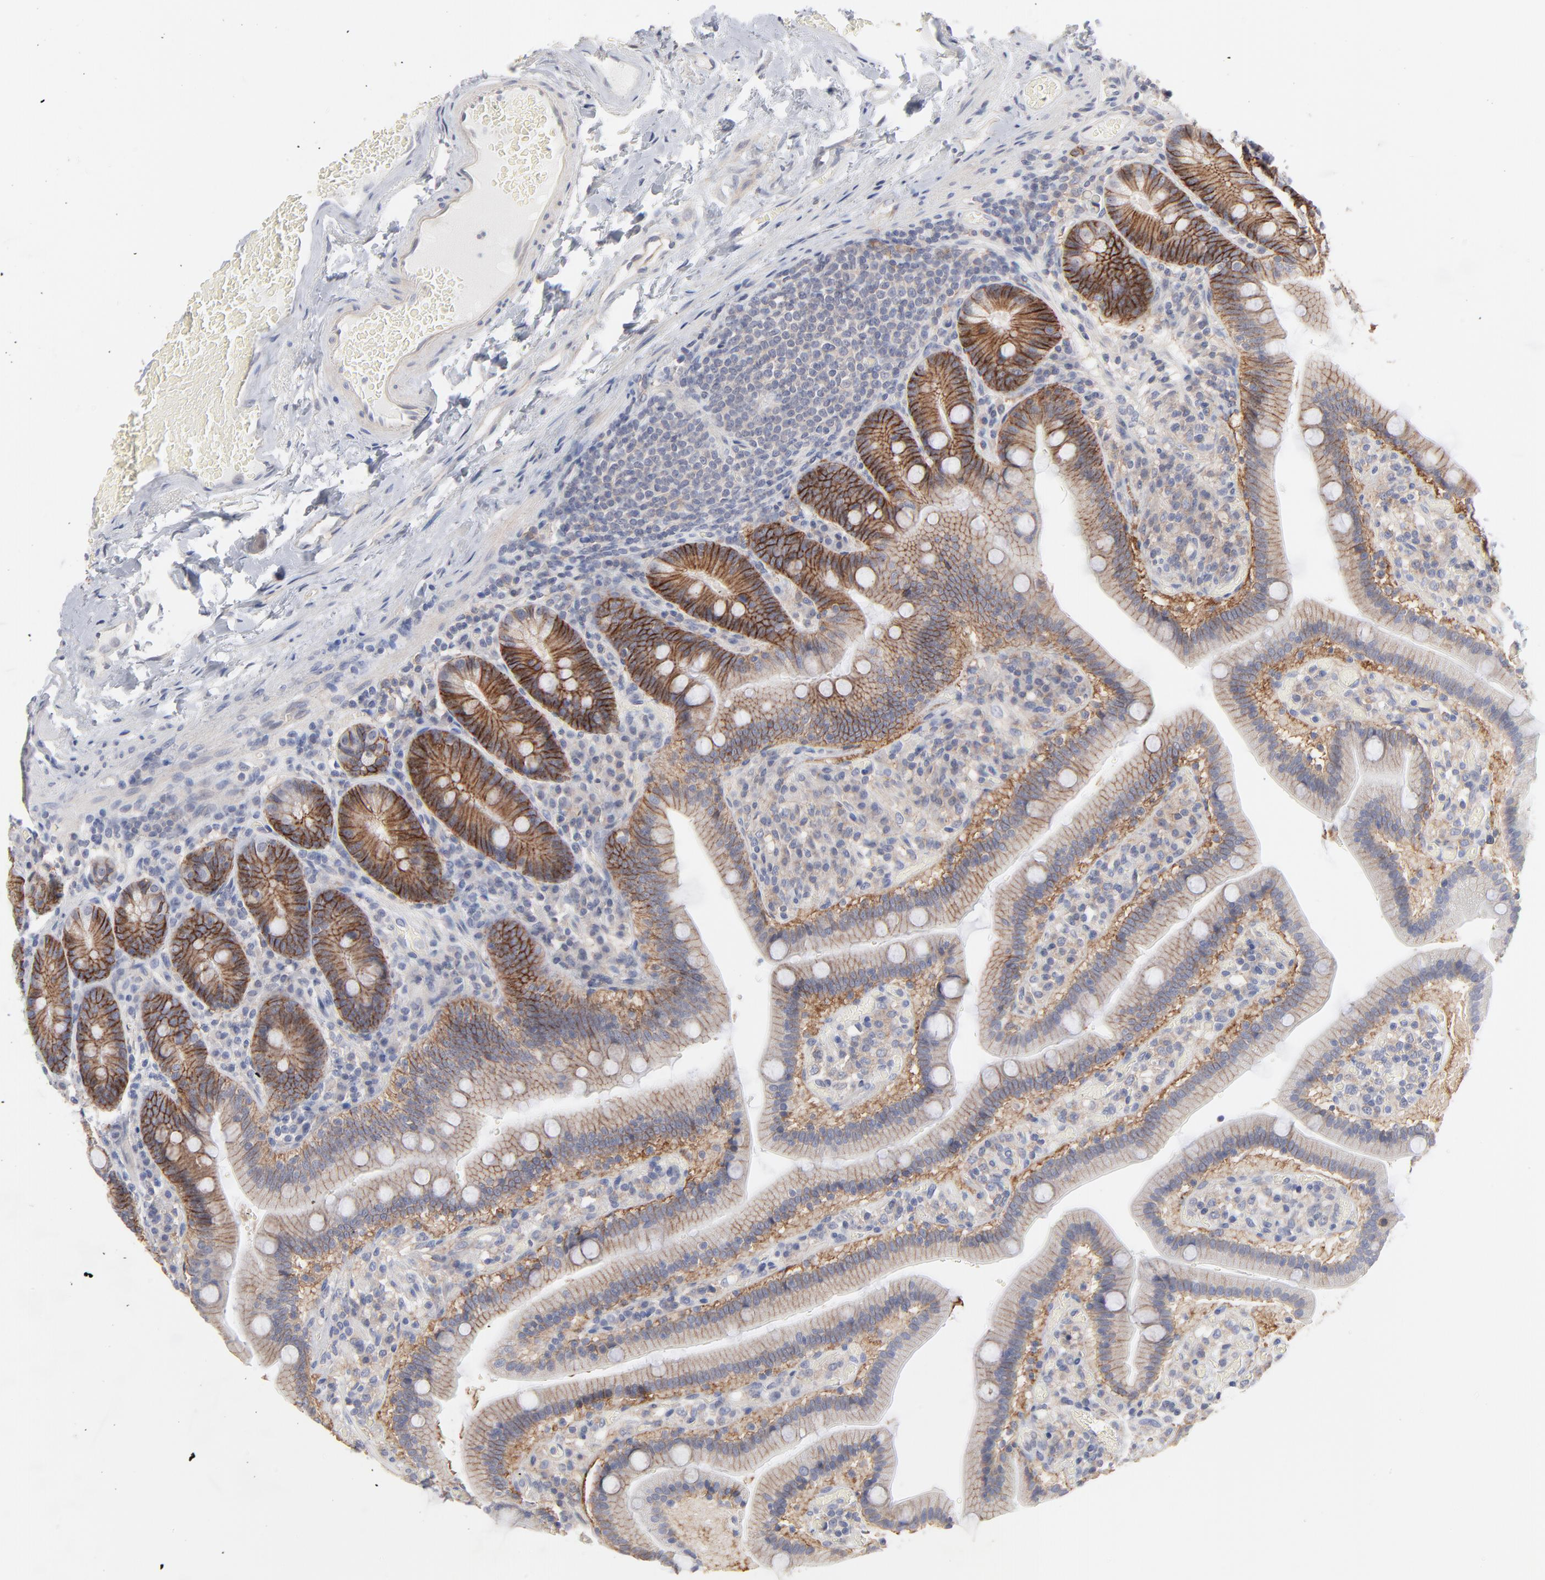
{"staining": {"intensity": "strong", "quantity": ">75%", "location": "cytoplasmic/membranous"}, "tissue": "duodenum", "cell_type": "Glandular cells", "image_type": "normal", "snomed": [{"axis": "morphology", "description": "Normal tissue, NOS"}, {"axis": "topography", "description": "Duodenum"}], "caption": "Strong cytoplasmic/membranous staining for a protein is seen in approximately >75% of glandular cells of normal duodenum using immunohistochemistry.", "gene": "SLC16A1", "patient": {"sex": "male", "age": 66}}